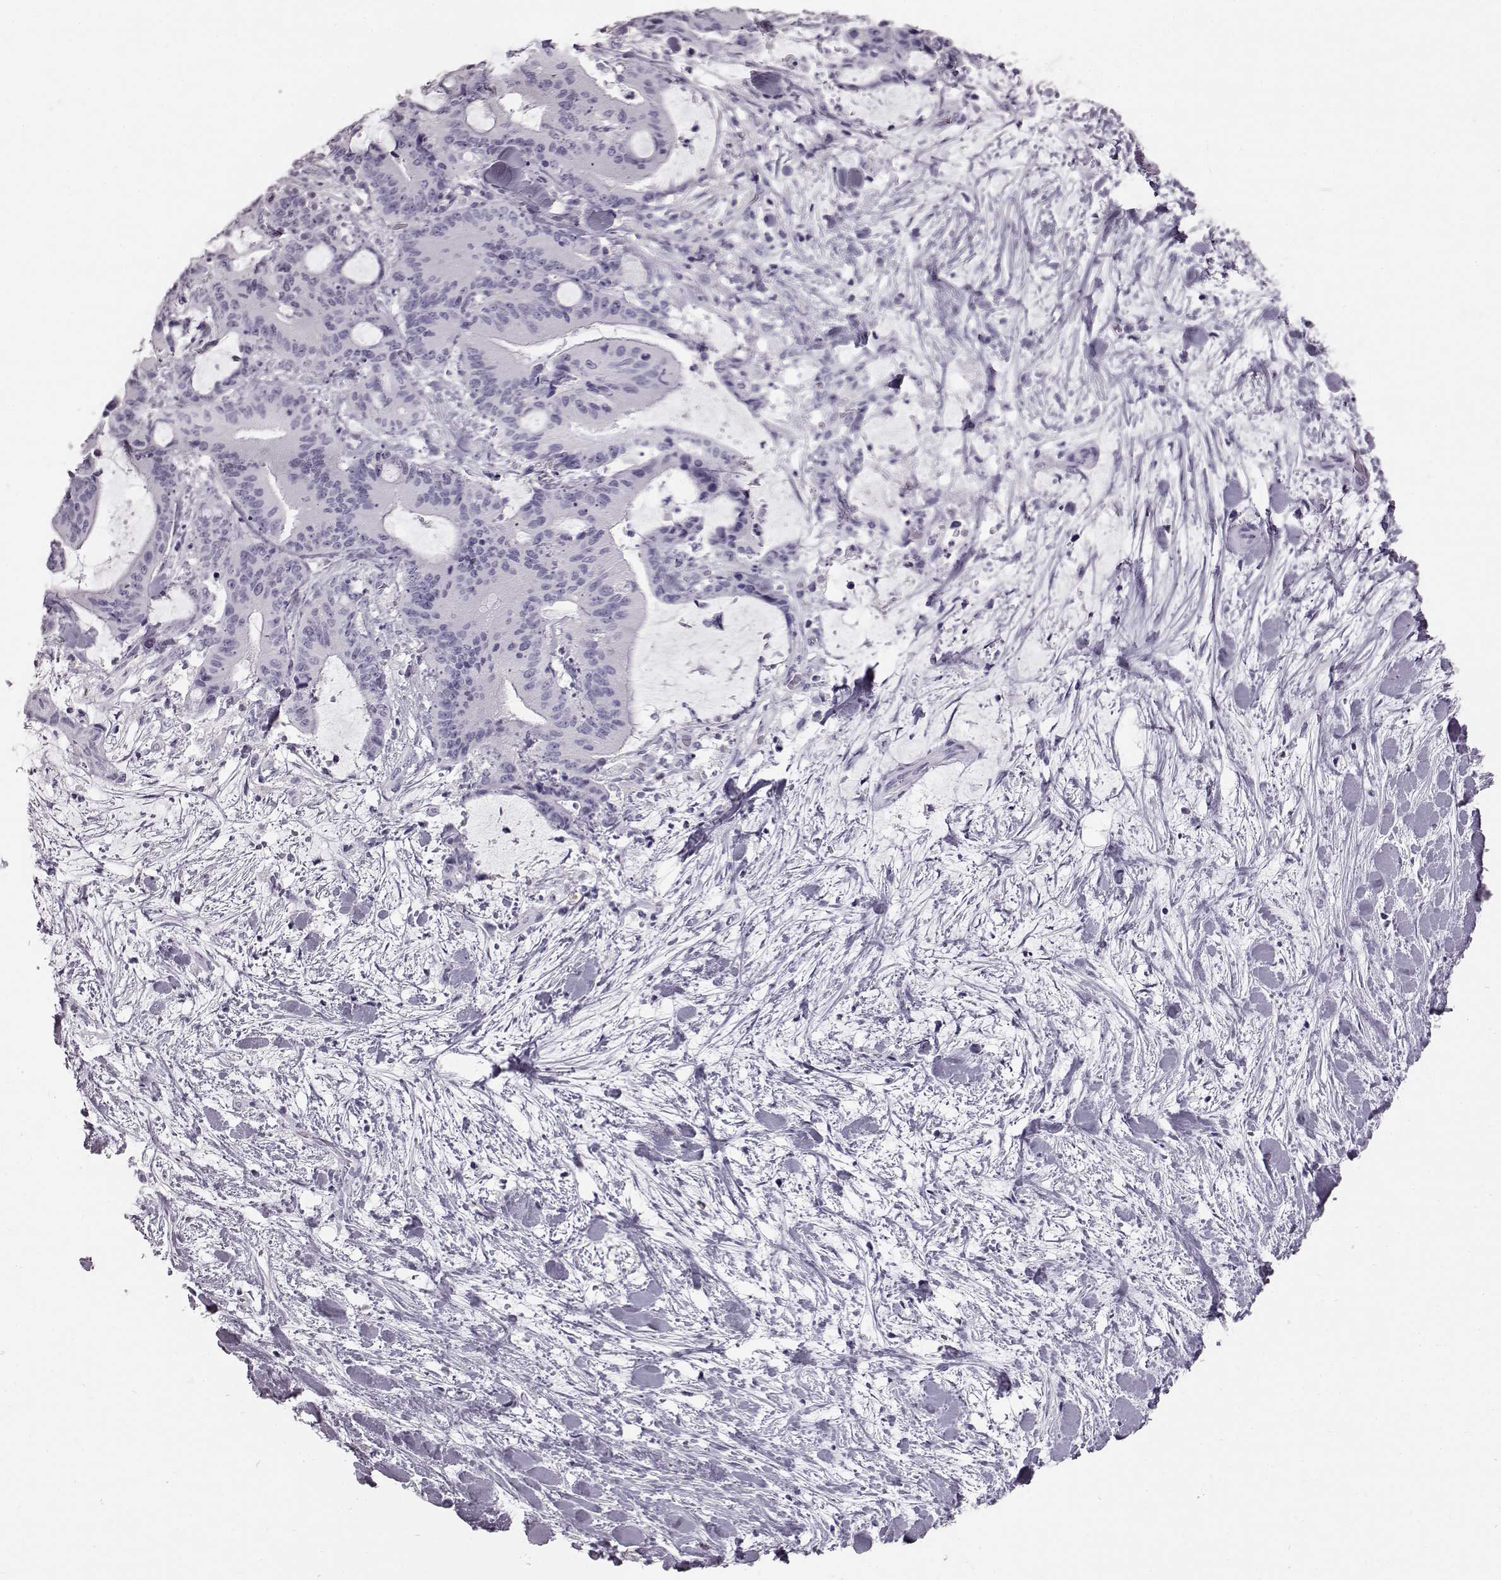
{"staining": {"intensity": "negative", "quantity": "none", "location": "none"}, "tissue": "liver cancer", "cell_type": "Tumor cells", "image_type": "cancer", "snomed": [{"axis": "morphology", "description": "Cholangiocarcinoma"}, {"axis": "topography", "description": "Liver"}], "caption": "Liver cancer (cholangiocarcinoma) stained for a protein using IHC shows no expression tumor cells.", "gene": "FUT4", "patient": {"sex": "female", "age": 73}}